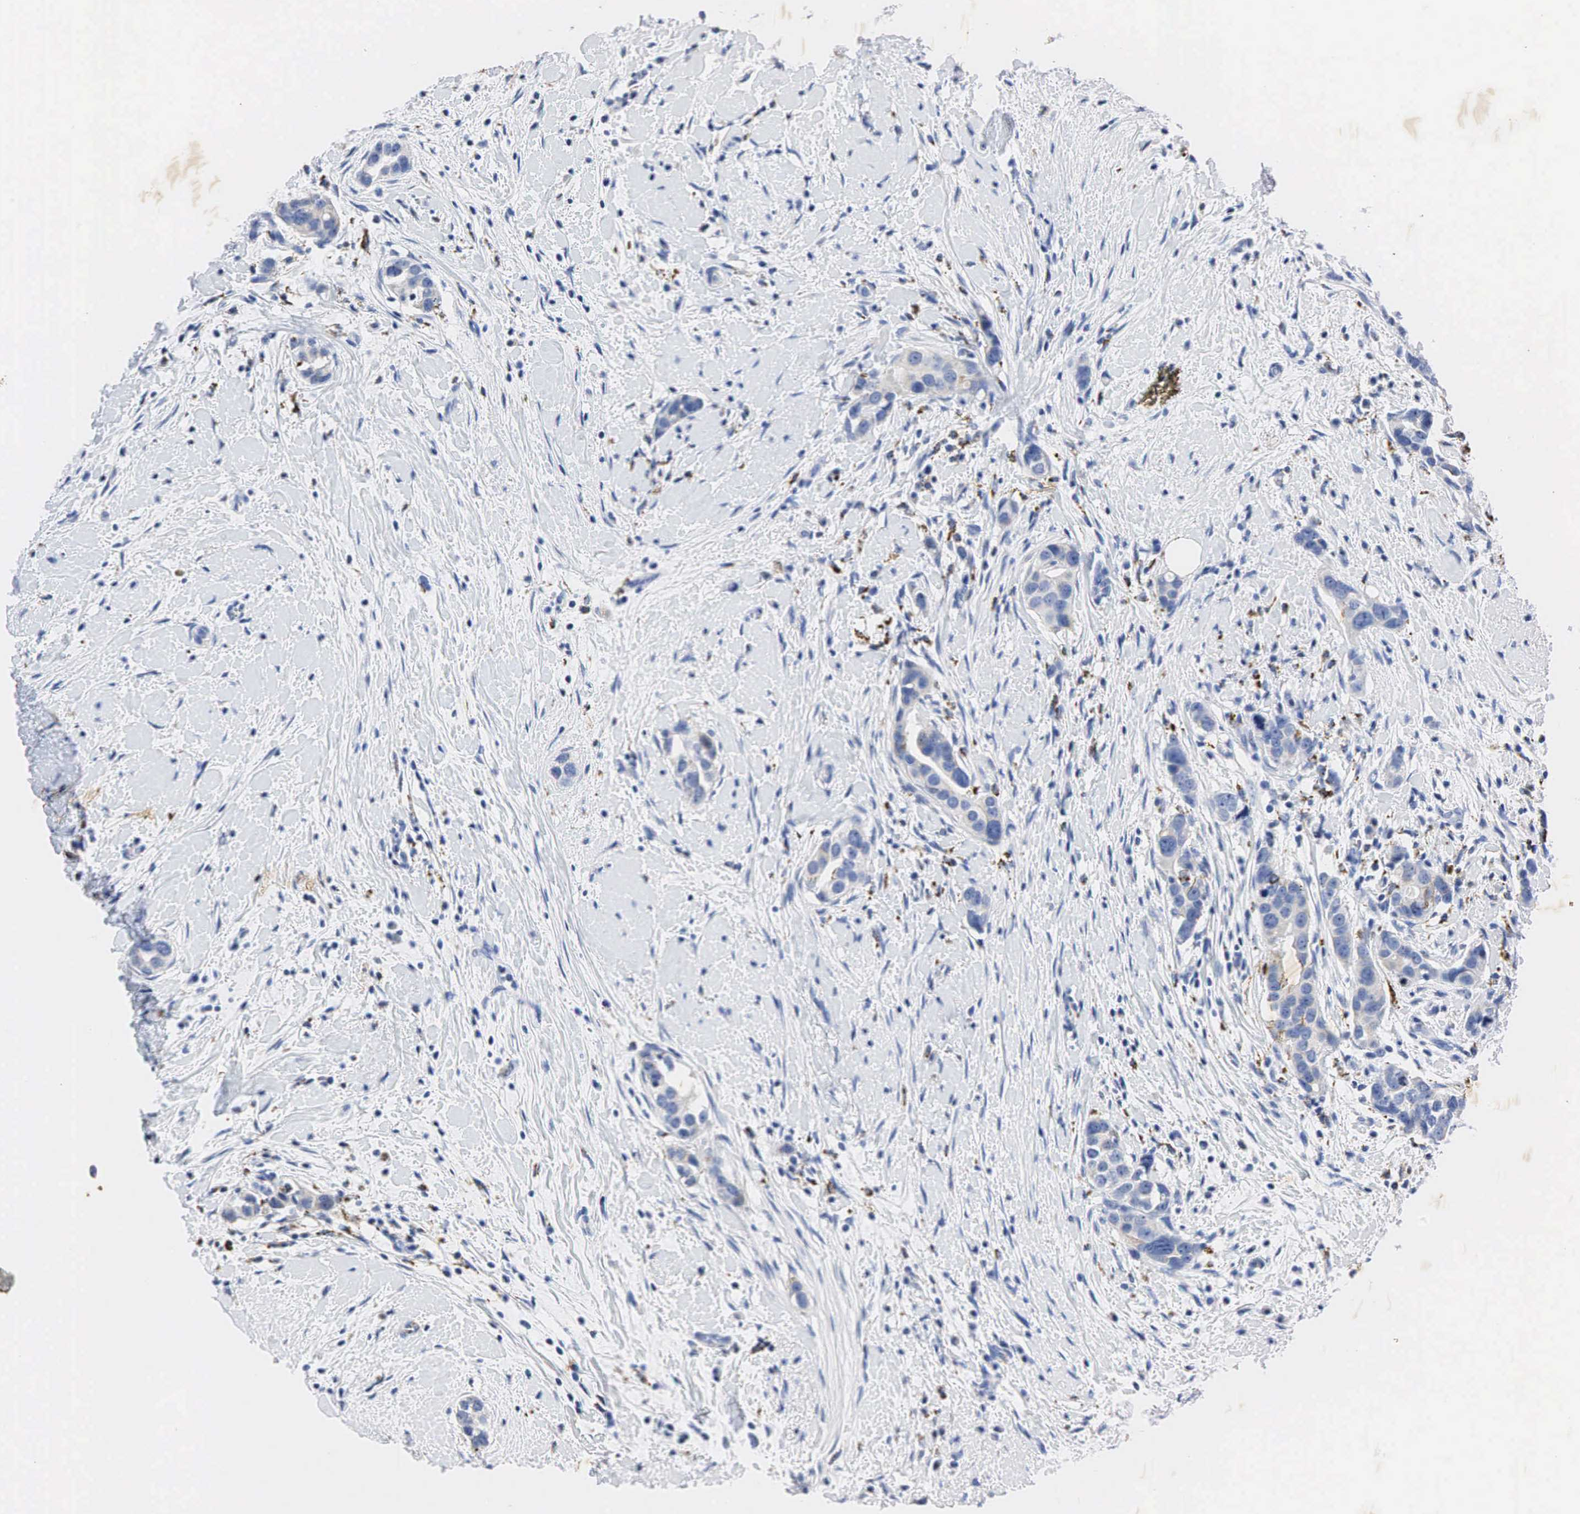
{"staining": {"intensity": "weak", "quantity": "<25%", "location": "cytoplasmic/membranous"}, "tissue": "breast cancer", "cell_type": "Tumor cells", "image_type": "cancer", "snomed": [{"axis": "morphology", "description": "Duct carcinoma"}, {"axis": "topography", "description": "Breast"}], "caption": "A micrograph of breast cancer stained for a protein demonstrates no brown staining in tumor cells. The staining is performed using DAB (3,3'-diaminobenzidine) brown chromogen with nuclei counter-stained in using hematoxylin.", "gene": "SYP", "patient": {"sex": "female", "age": 55}}